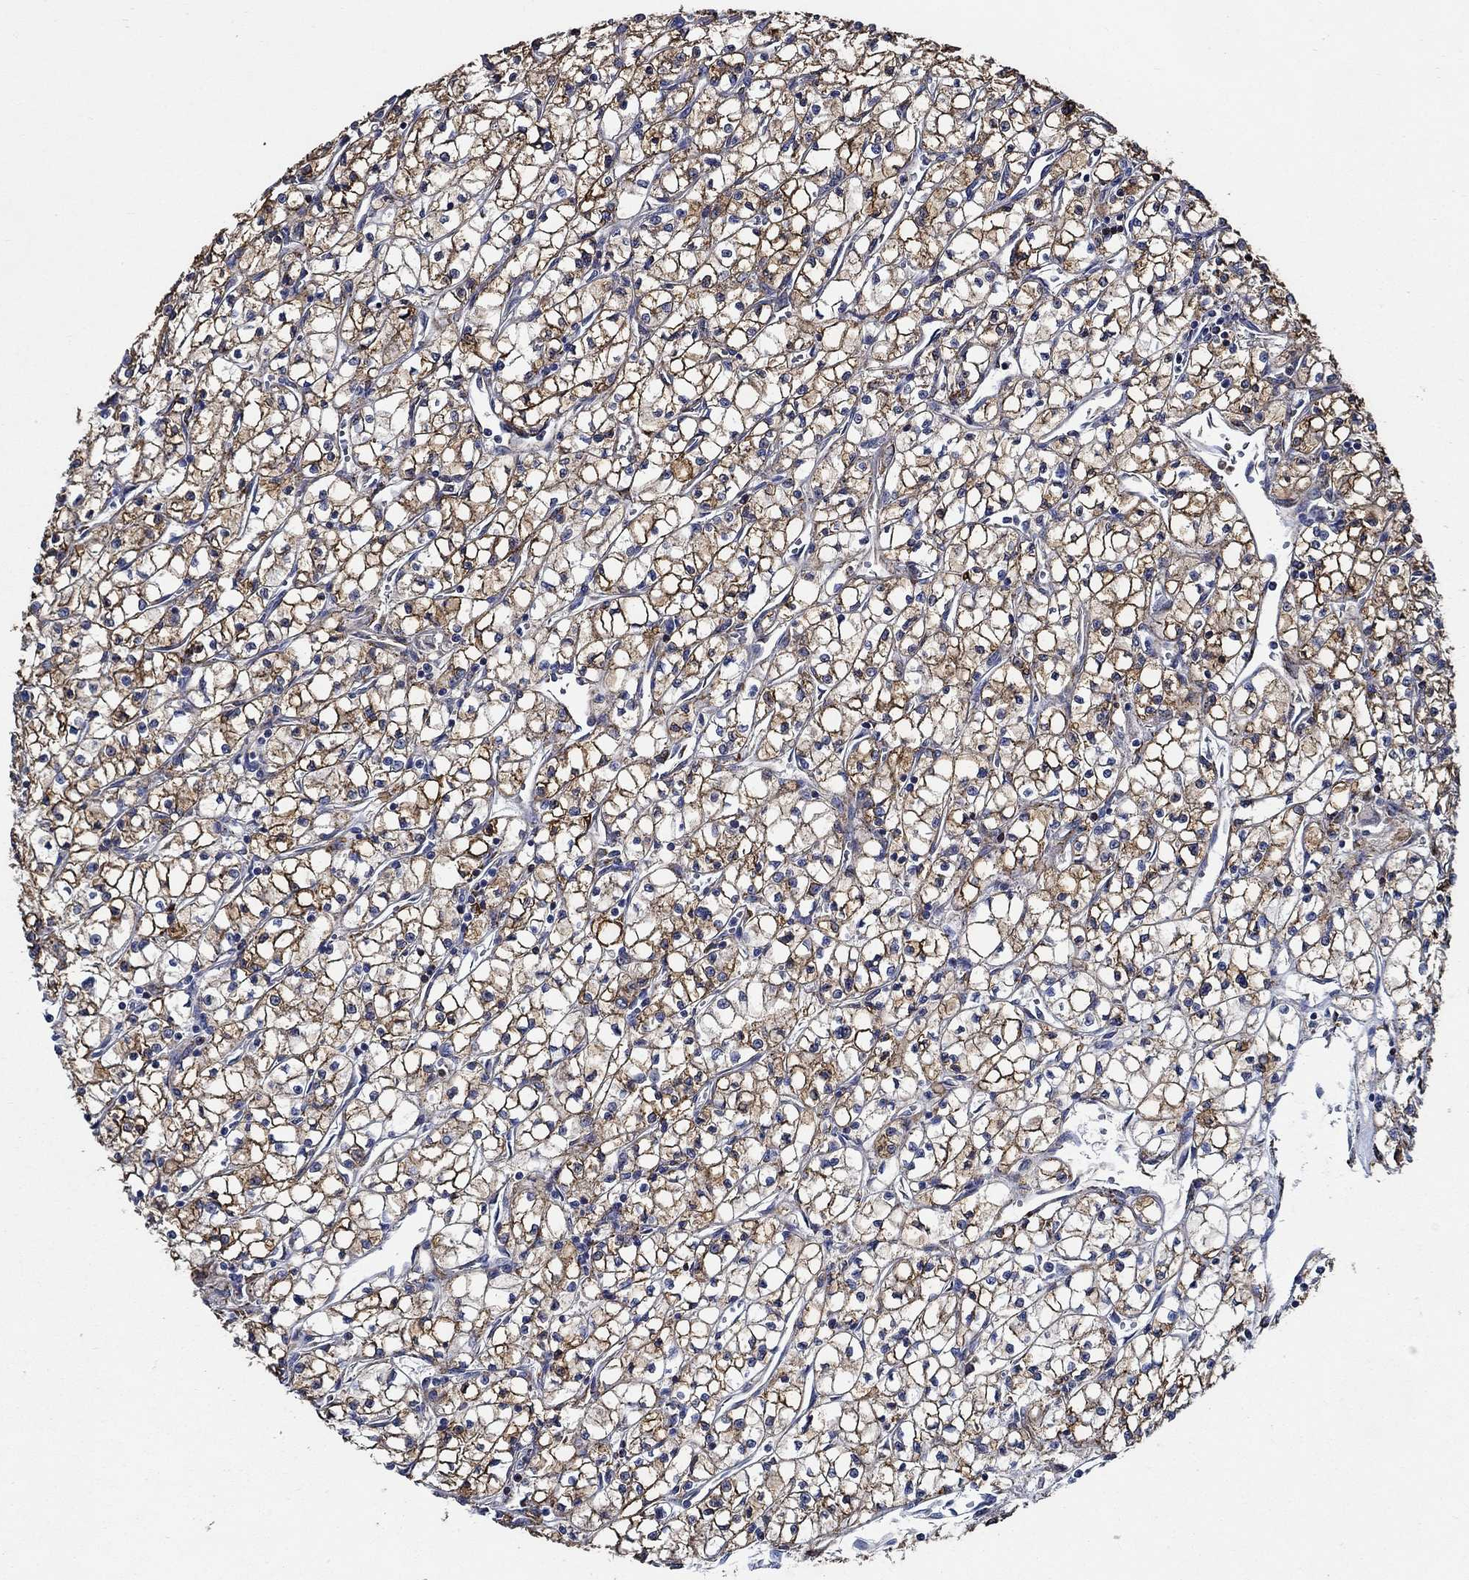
{"staining": {"intensity": "strong", "quantity": ">75%", "location": "cytoplasmic/membranous"}, "tissue": "renal cancer", "cell_type": "Tumor cells", "image_type": "cancer", "snomed": [{"axis": "morphology", "description": "Adenocarcinoma, NOS"}, {"axis": "topography", "description": "Kidney"}], "caption": "Brown immunohistochemical staining in human adenocarcinoma (renal) displays strong cytoplasmic/membranous staining in approximately >75% of tumor cells. (IHC, brightfield microscopy, high magnification).", "gene": "WDR53", "patient": {"sex": "female", "age": 64}}